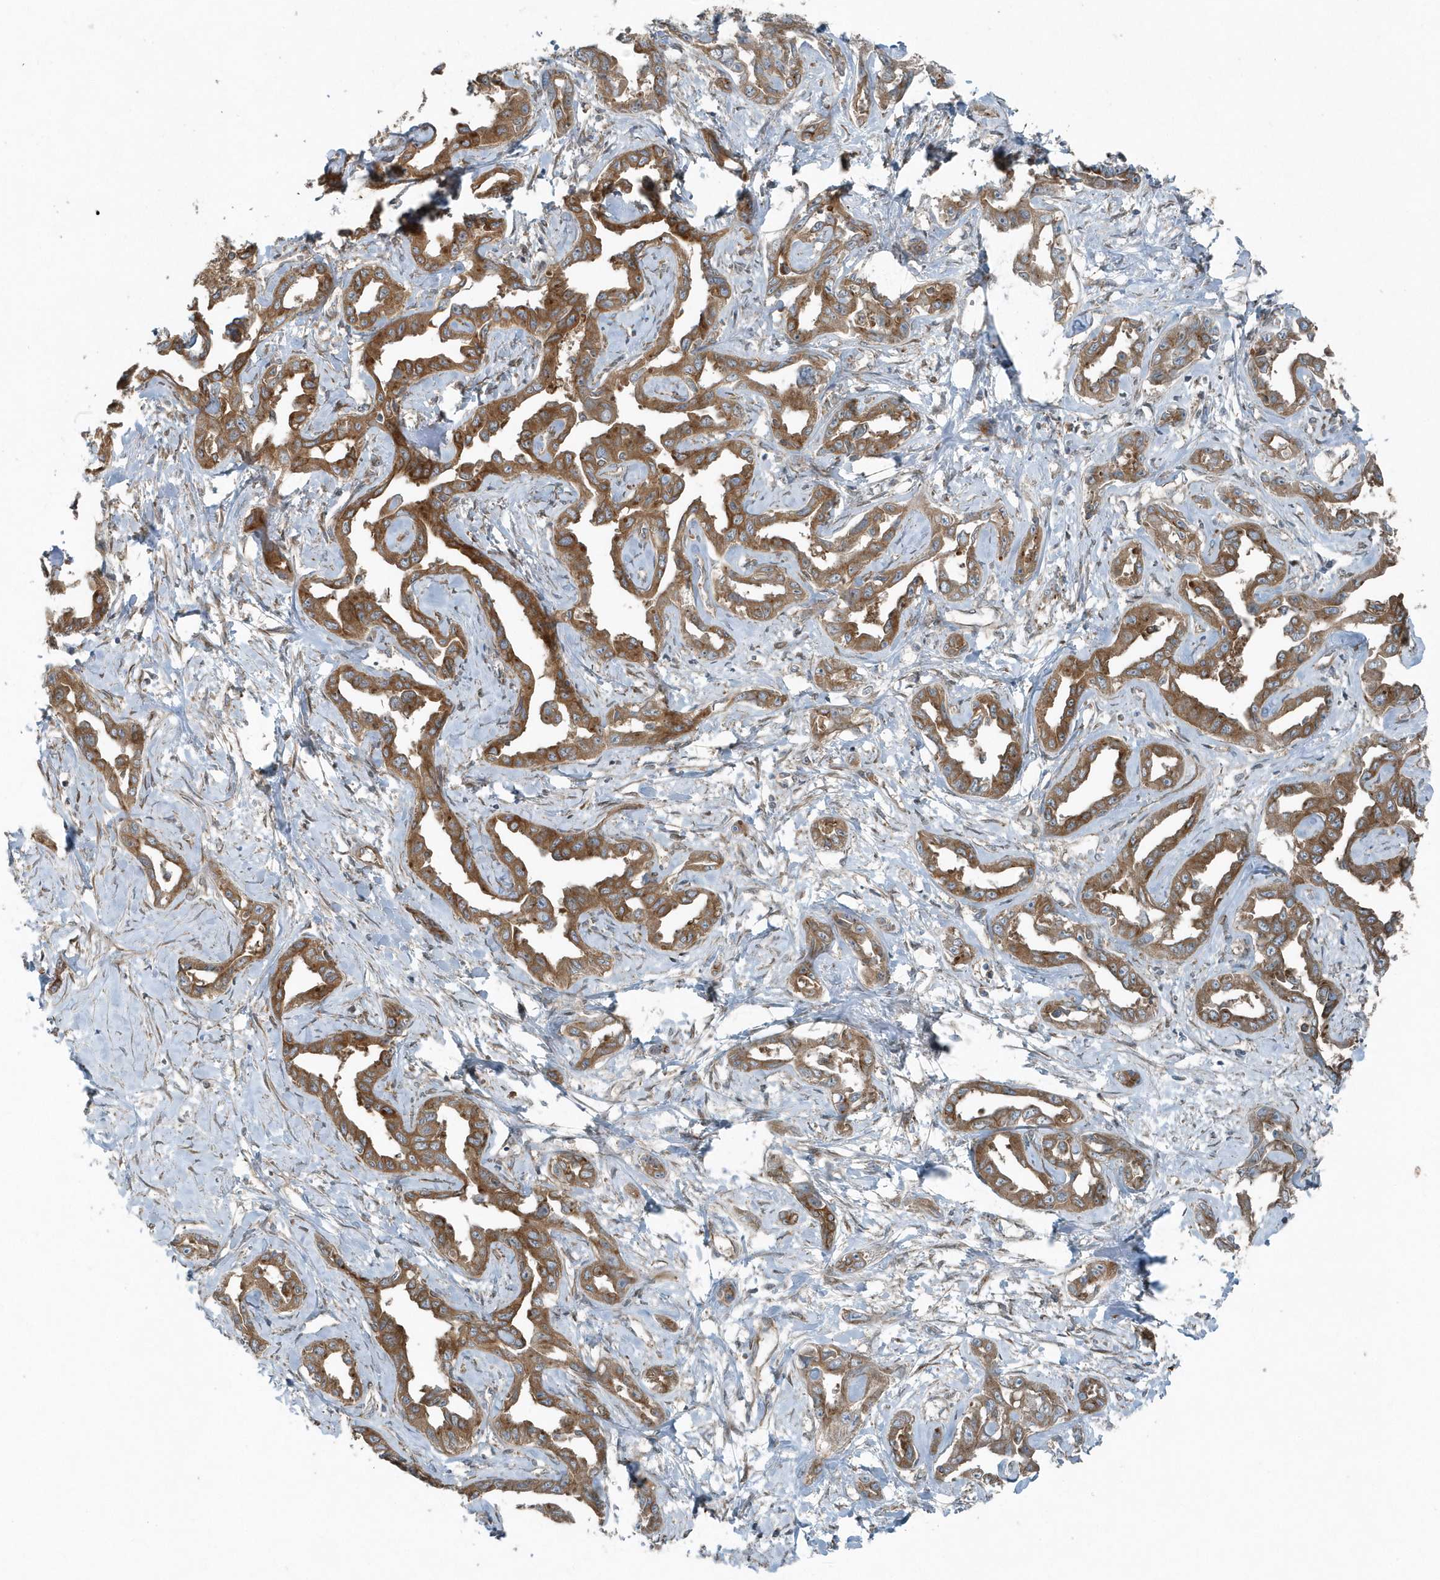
{"staining": {"intensity": "moderate", "quantity": ">75%", "location": "cytoplasmic/membranous"}, "tissue": "liver cancer", "cell_type": "Tumor cells", "image_type": "cancer", "snomed": [{"axis": "morphology", "description": "Cholangiocarcinoma"}, {"axis": "topography", "description": "Liver"}], "caption": "Cholangiocarcinoma (liver) was stained to show a protein in brown. There is medium levels of moderate cytoplasmic/membranous positivity in approximately >75% of tumor cells.", "gene": "GCC2", "patient": {"sex": "male", "age": 59}}